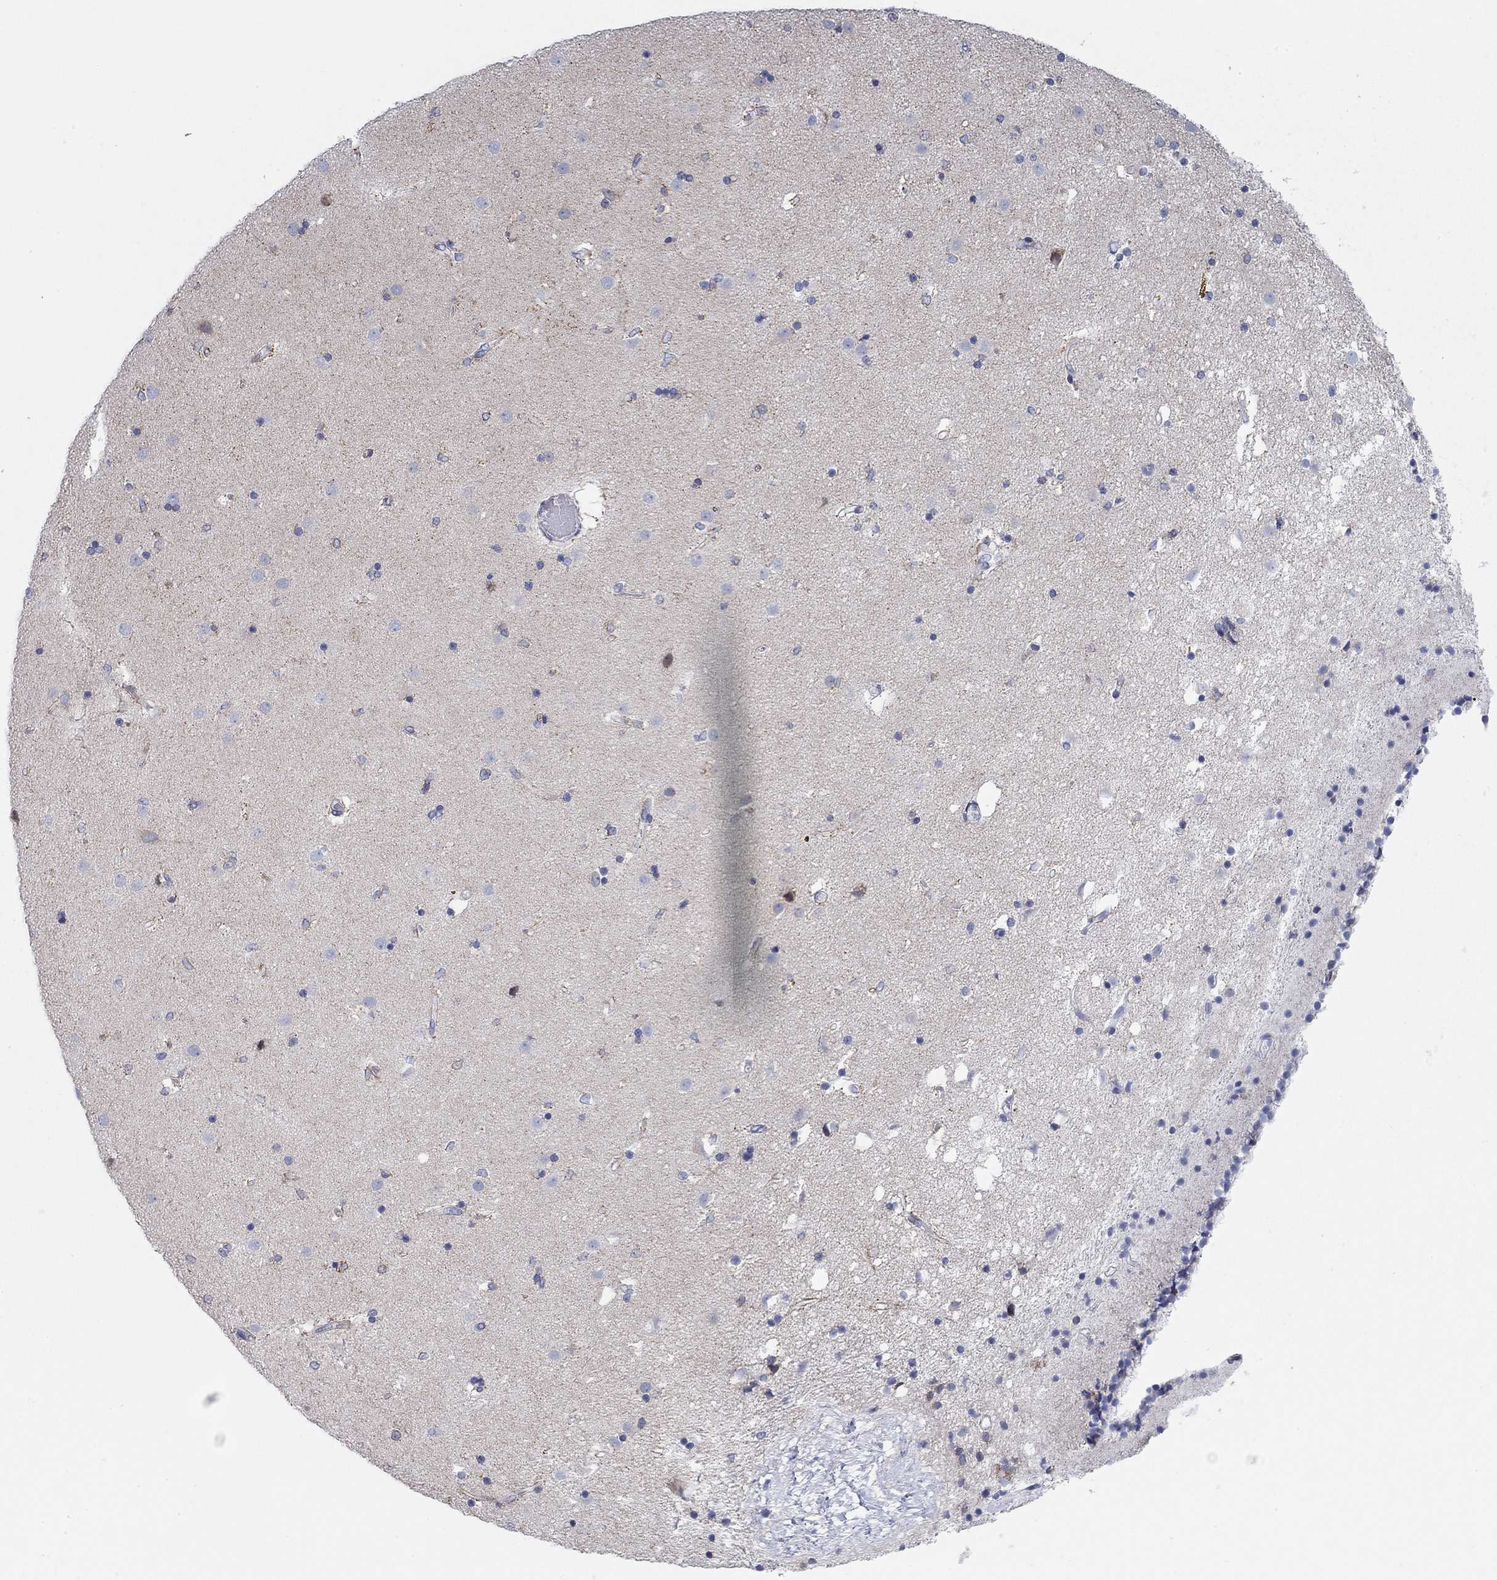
{"staining": {"intensity": "negative", "quantity": "none", "location": "none"}, "tissue": "caudate", "cell_type": "Glial cells", "image_type": "normal", "snomed": [{"axis": "morphology", "description": "Normal tissue, NOS"}, {"axis": "topography", "description": "Lateral ventricle wall"}], "caption": "Glial cells show no significant protein staining in normal caudate. Nuclei are stained in blue.", "gene": "CHI3L2", "patient": {"sex": "female", "age": 71}}